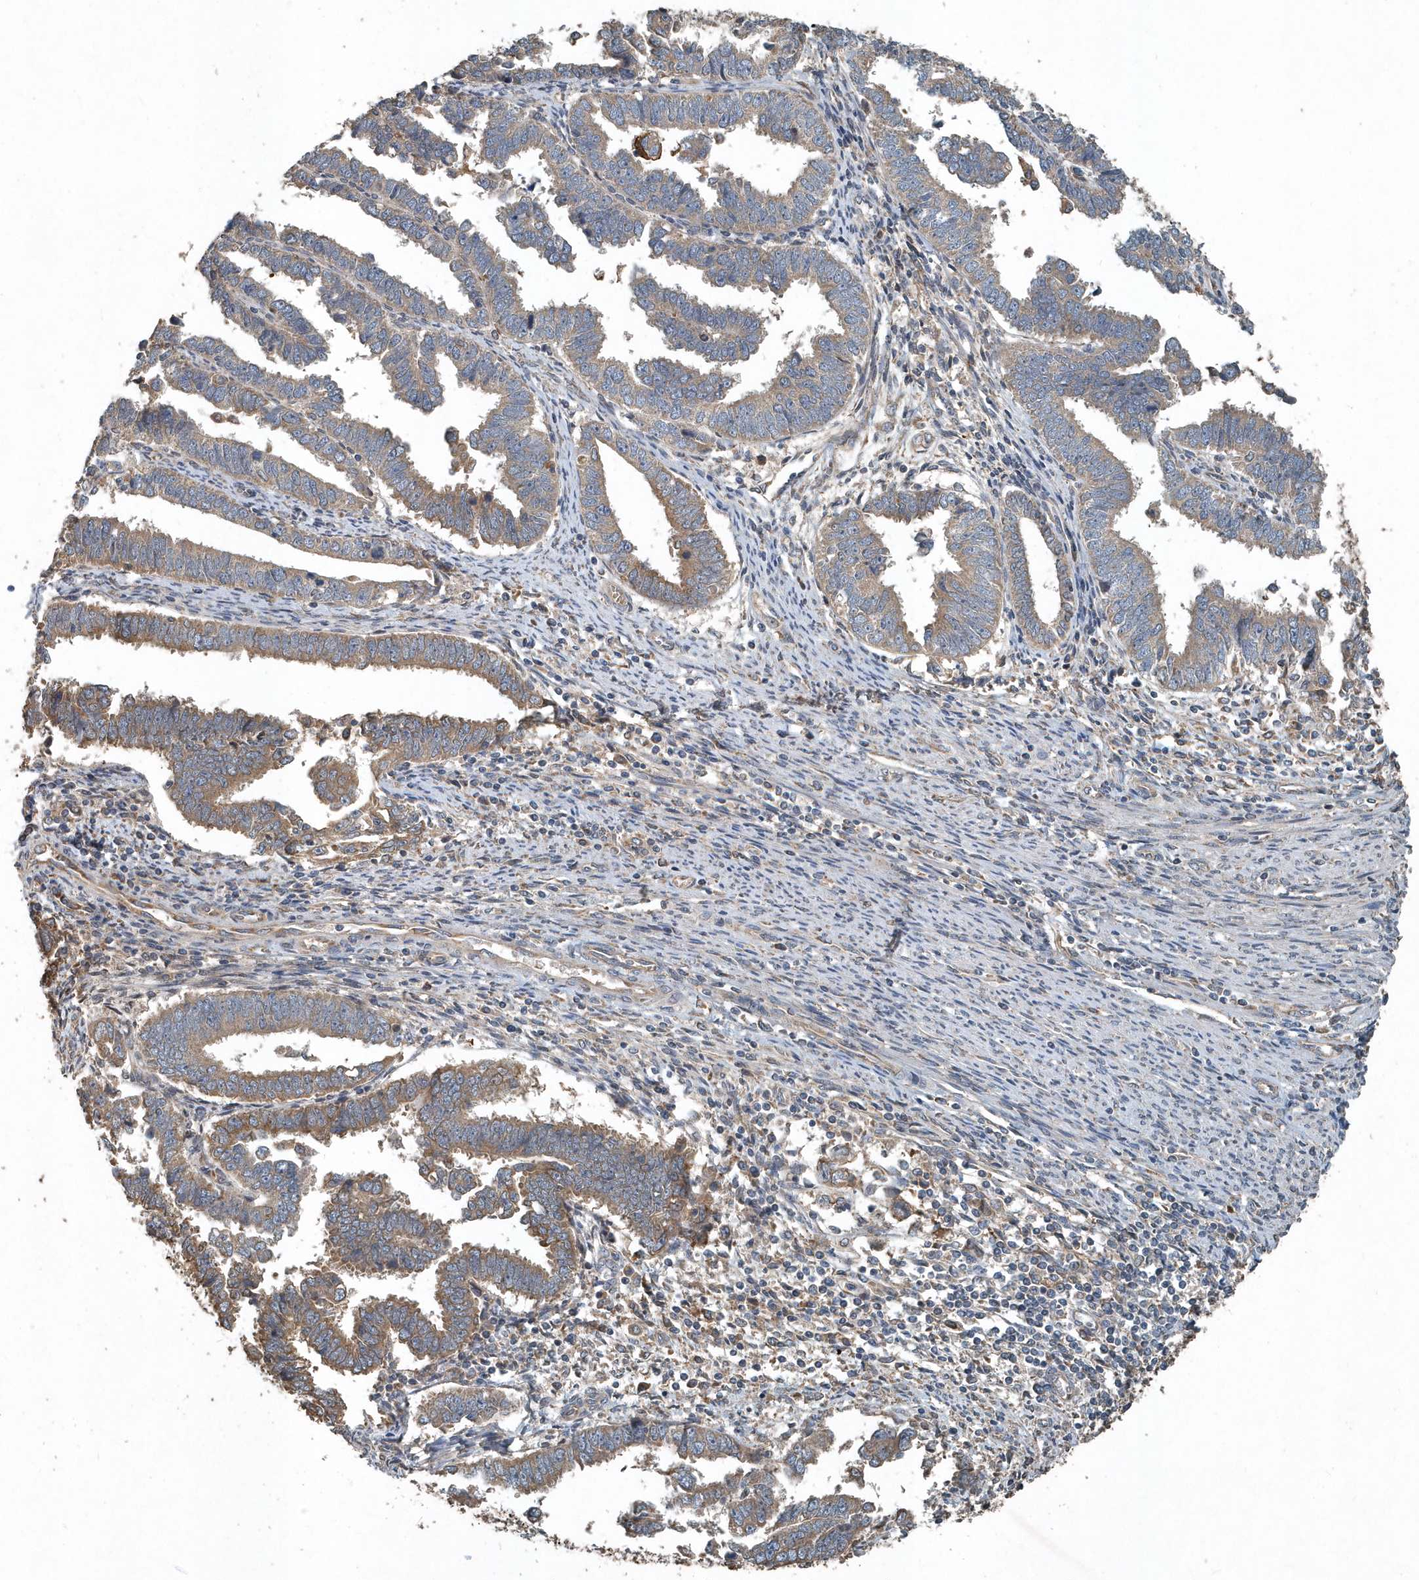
{"staining": {"intensity": "moderate", "quantity": ">75%", "location": "cytoplasmic/membranous"}, "tissue": "endometrial cancer", "cell_type": "Tumor cells", "image_type": "cancer", "snomed": [{"axis": "morphology", "description": "Adenocarcinoma, NOS"}, {"axis": "topography", "description": "Endometrium"}], "caption": "The photomicrograph shows a brown stain indicating the presence of a protein in the cytoplasmic/membranous of tumor cells in endometrial cancer.", "gene": "SCFD2", "patient": {"sex": "female", "age": 75}}